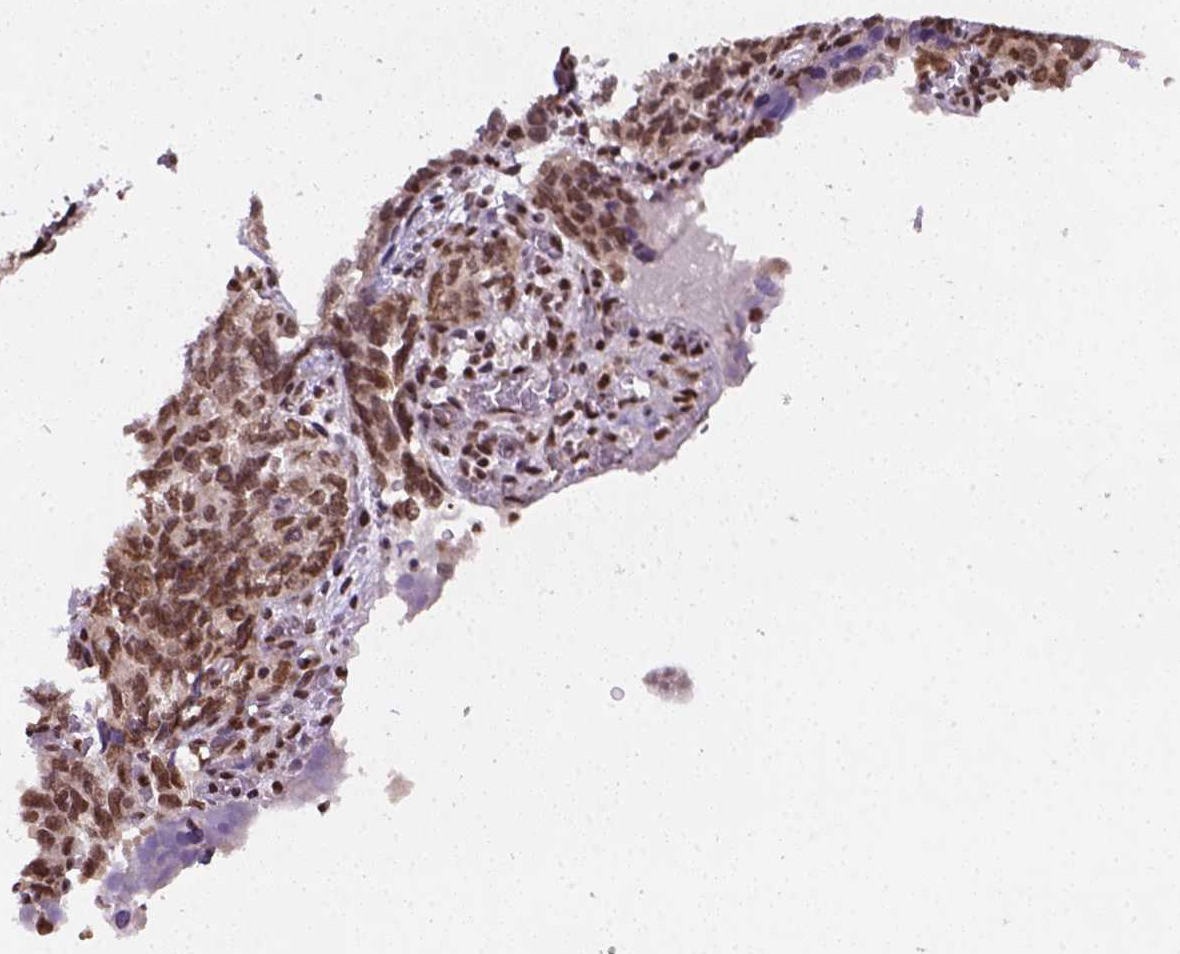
{"staining": {"intensity": "moderate", "quantity": ">75%", "location": "nuclear"}, "tissue": "ovarian cancer", "cell_type": "Tumor cells", "image_type": "cancer", "snomed": [{"axis": "morphology", "description": "Cystadenocarcinoma, serous, NOS"}, {"axis": "topography", "description": "Ovary"}], "caption": "Immunohistochemistry (DAB (3,3'-diaminobenzidine)) staining of ovarian serous cystadenocarcinoma demonstrates moderate nuclear protein expression in approximately >75% of tumor cells.", "gene": "FANCE", "patient": {"sex": "female", "age": 69}}